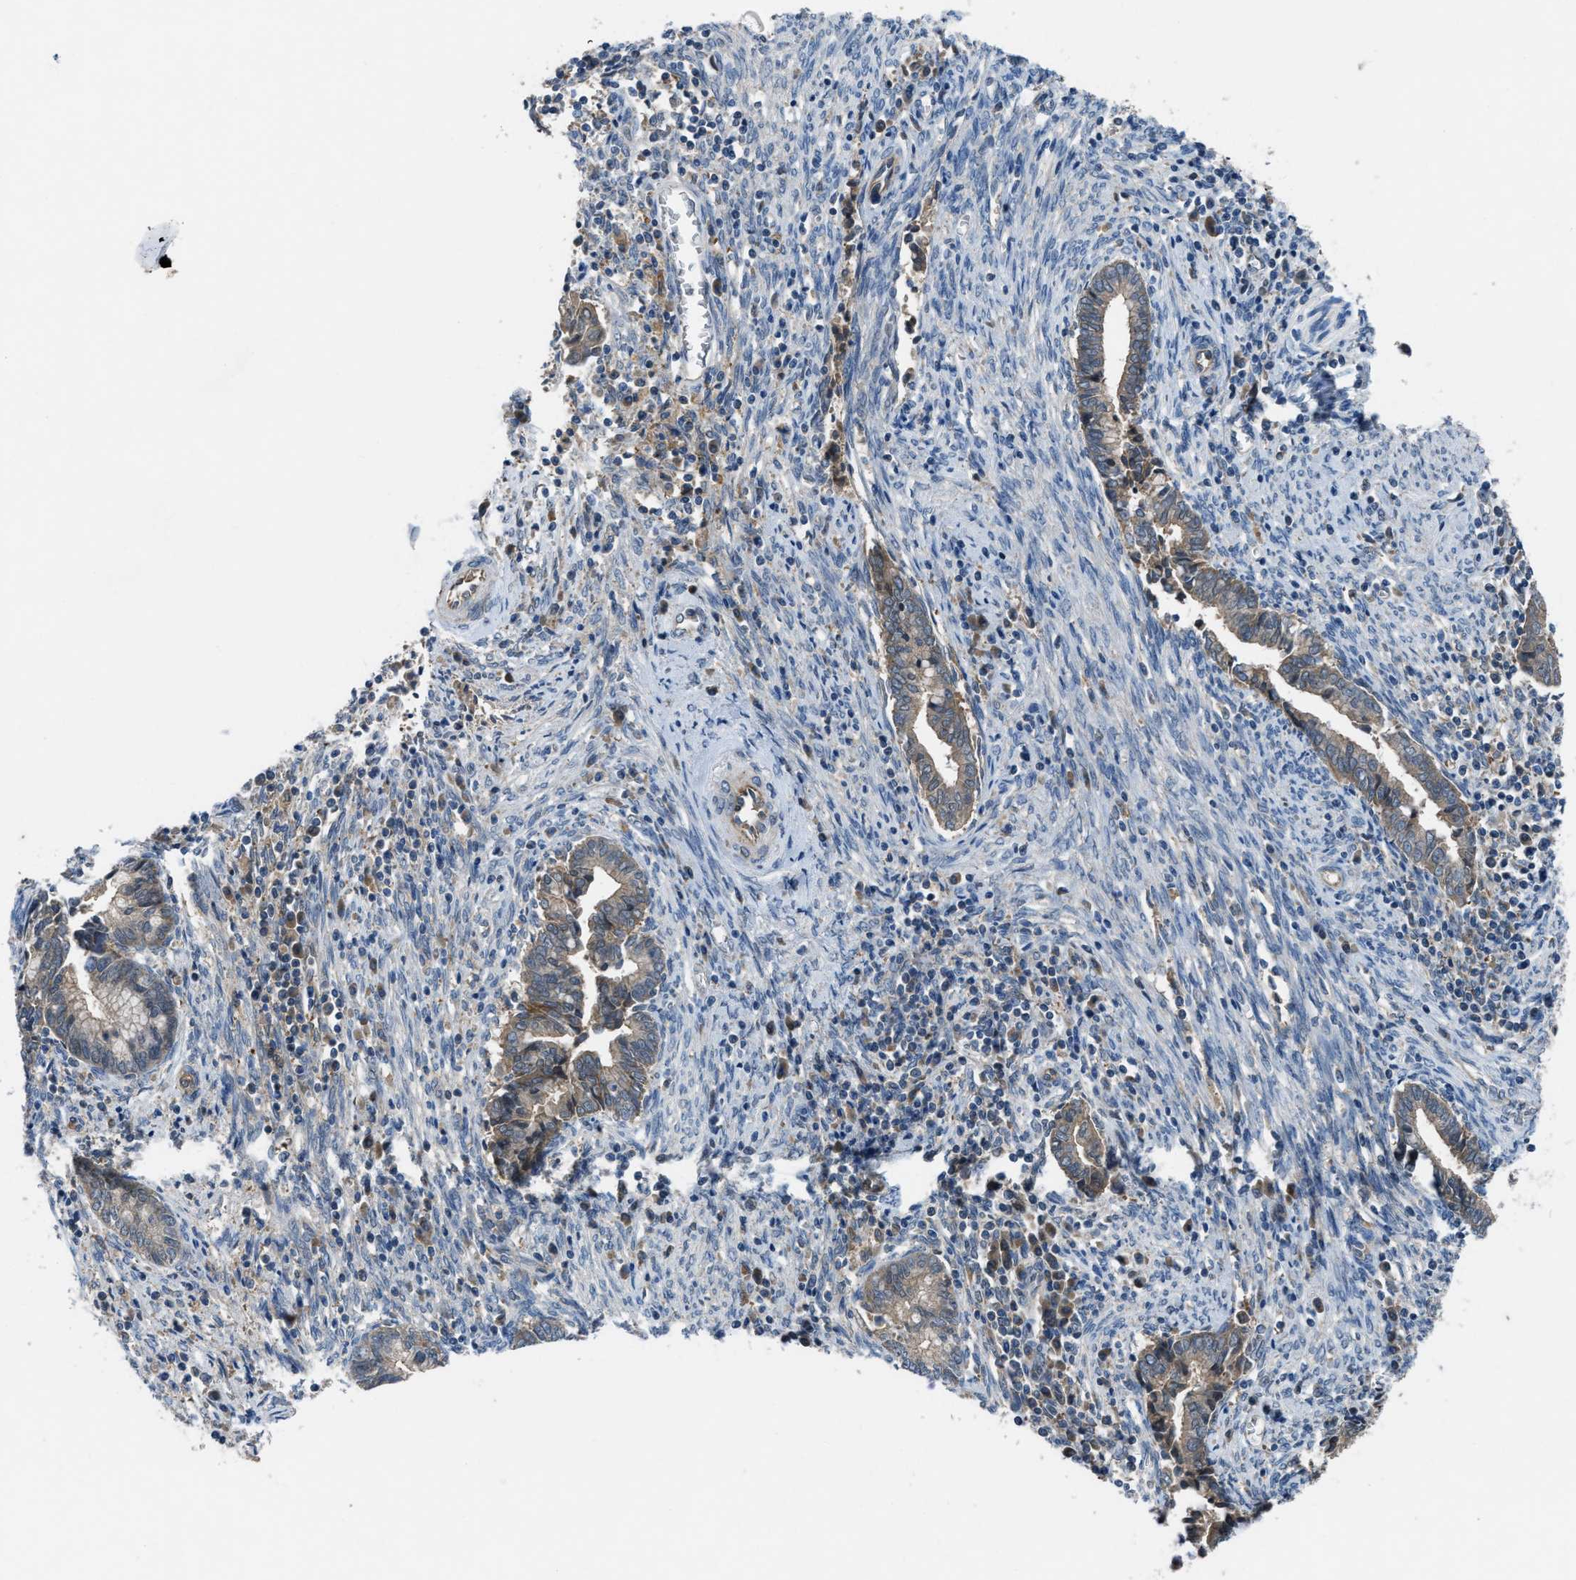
{"staining": {"intensity": "moderate", "quantity": ">75%", "location": "cytoplasmic/membranous"}, "tissue": "cervical cancer", "cell_type": "Tumor cells", "image_type": "cancer", "snomed": [{"axis": "morphology", "description": "Adenocarcinoma, NOS"}, {"axis": "topography", "description": "Cervix"}], "caption": "This micrograph exhibits immunohistochemistry staining of human cervical cancer, with medium moderate cytoplasmic/membranous positivity in about >75% of tumor cells.", "gene": "BAZ2B", "patient": {"sex": "female", "age": 44}}